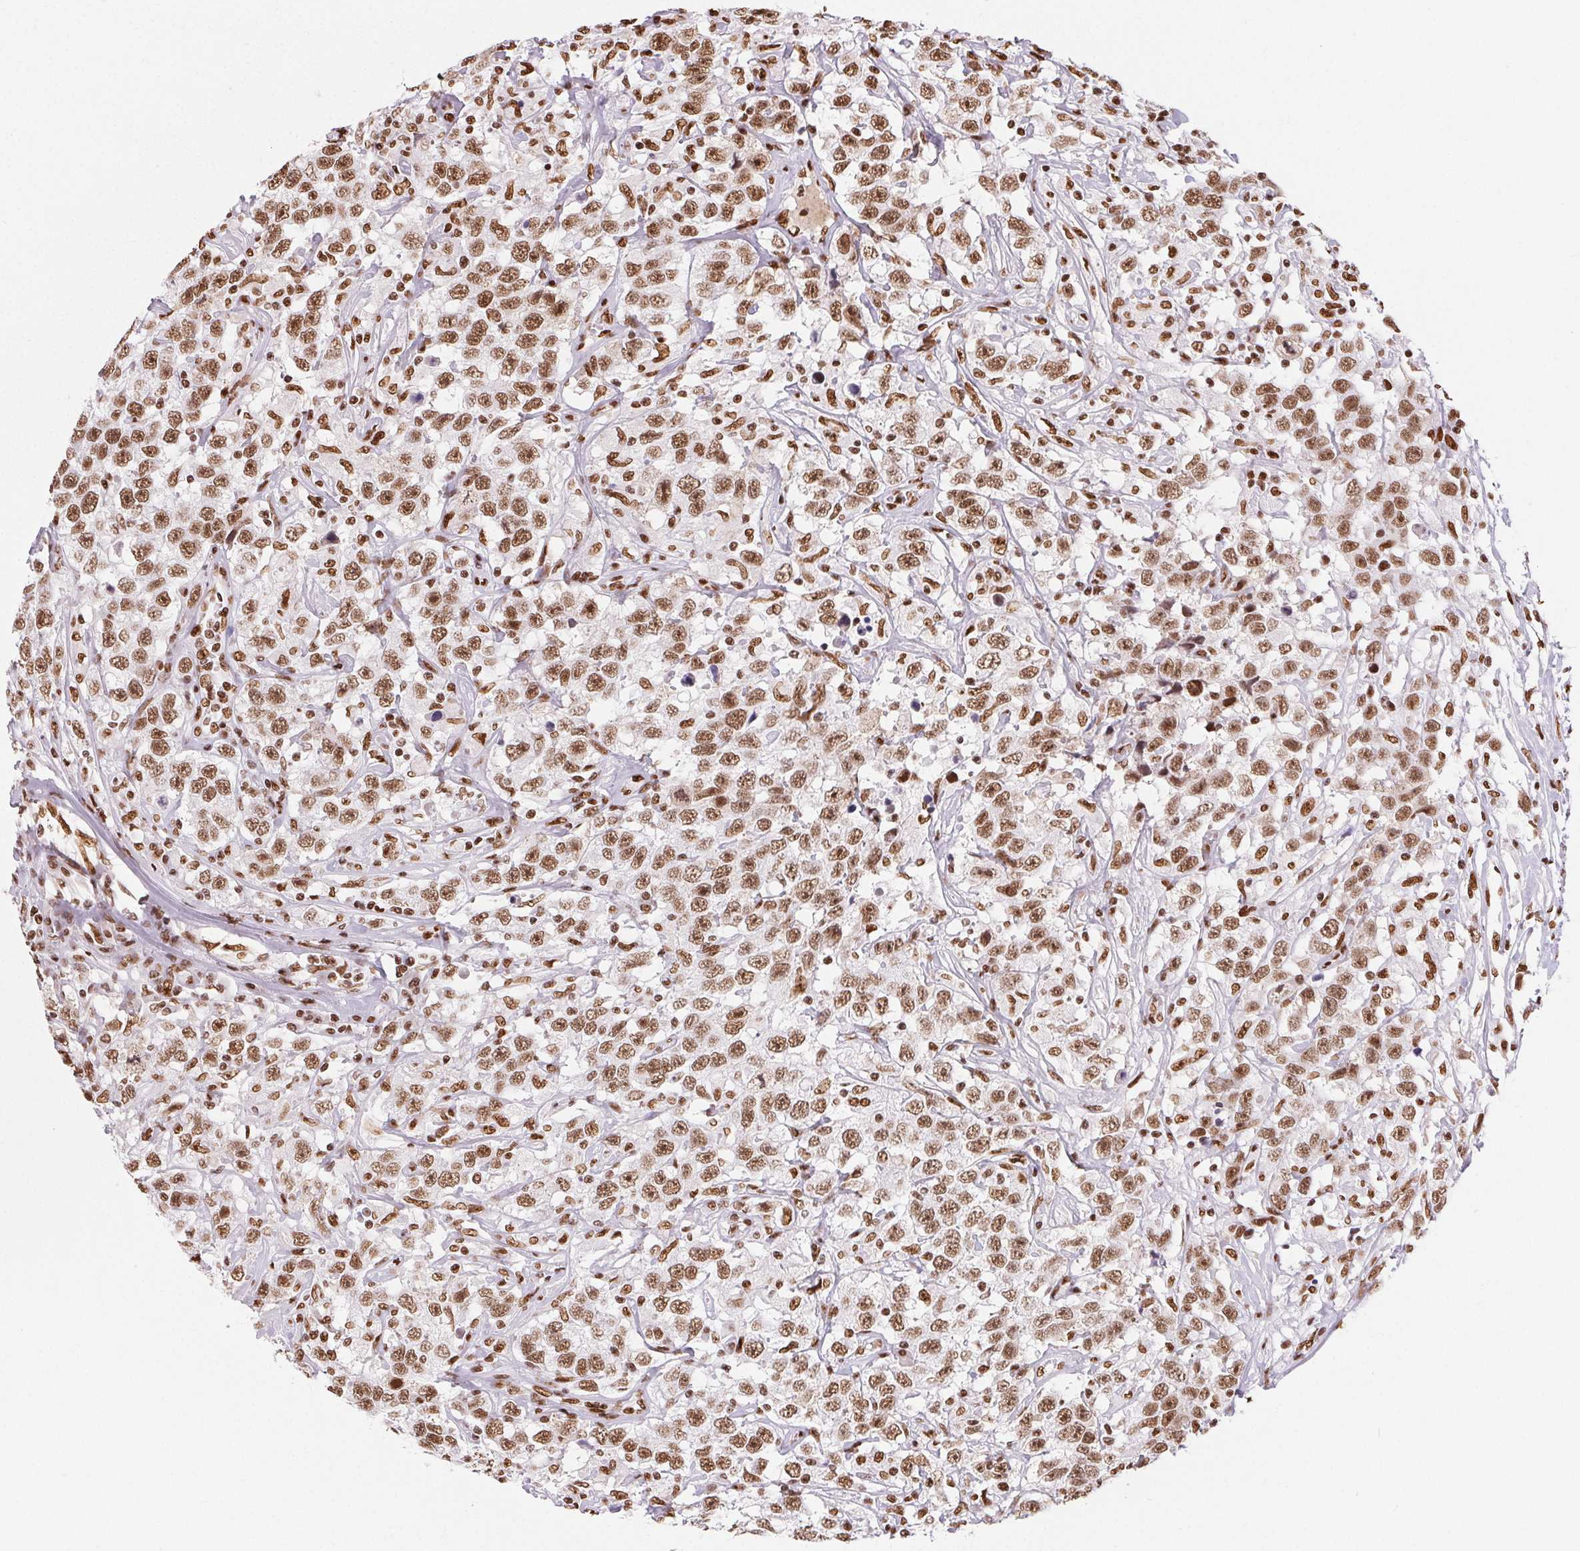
{"staining": {"intensity": "moderate", "quantity": ">75%", "location": "nuclear"}, "tissue": "testis cancer", "cell_type": "Tumor cells", "image_type": "cancer", "snomed": [{"axis": "morphology", "description": "Seminoma, NOS"}, {"axis": "topography", "description": "Testis"}], "caption": "Moderate nuclear expression is present in about >75% of tumor cells in testis cancer (seminoma). (Stains: DAB in brown, nuclei in blue, Microscopy: brightfield microscopy at high magnification).", "gene": "ZNF80", "patient": {"sex": "male", "age": 41}}